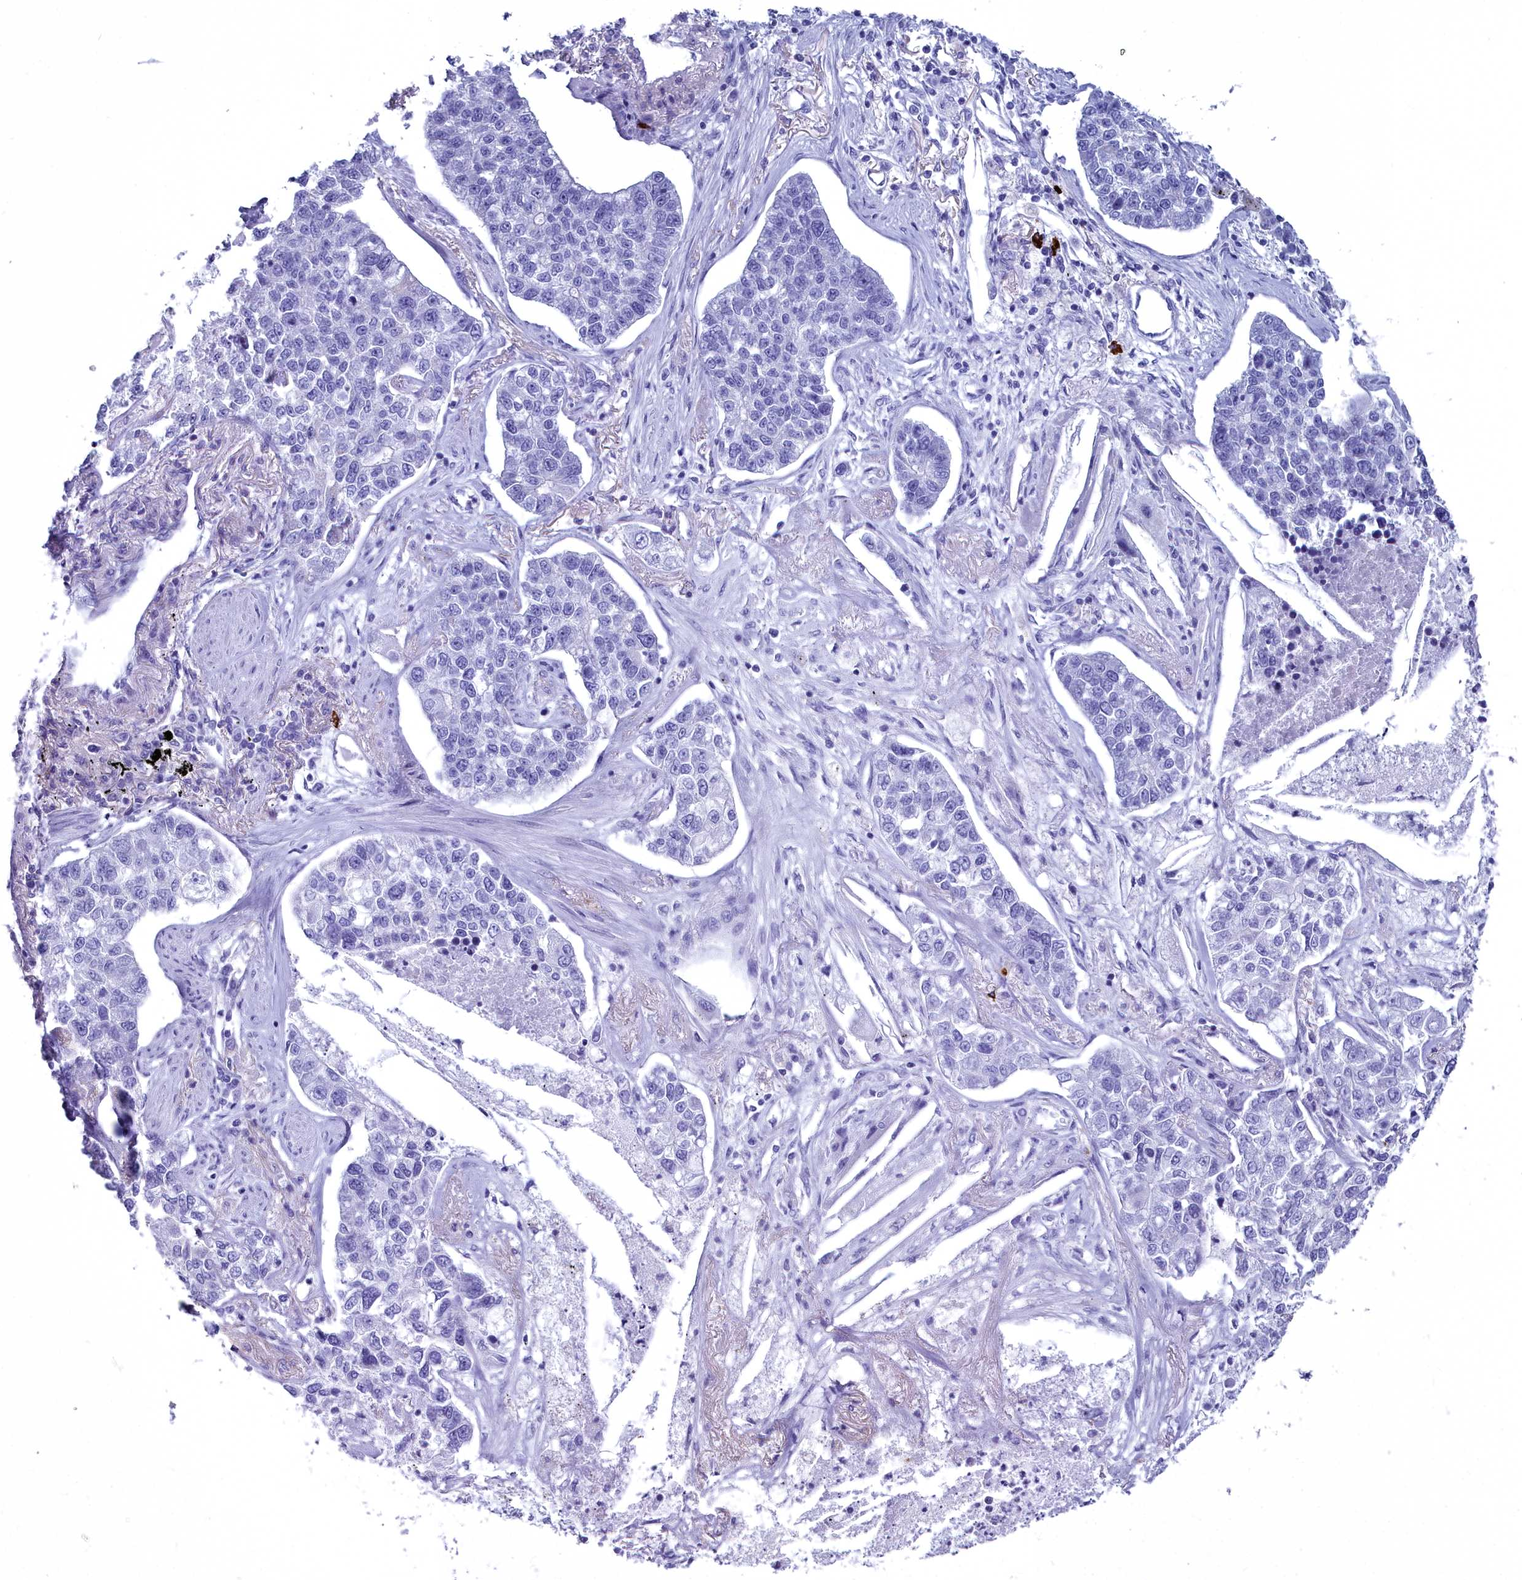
{"staining": {"intensity": "negative", "quantity": "none", "location": "none"}, "tissue": "lung cancer", "cell_type": "Tumor cells", "image_type": "cancer", "snomed": [{"axis": "morphology", "description": "Adenocarcinoma, NOS"}, {"axis": "topography", "description": "Lung"}], "caption": "This is an immunohistochemistry (IHC) image of human lung adenocarcinoma. There is no staining in tumor cells.", "gene": "MAP6", "patient": {"sex": "male", "age": 49}}